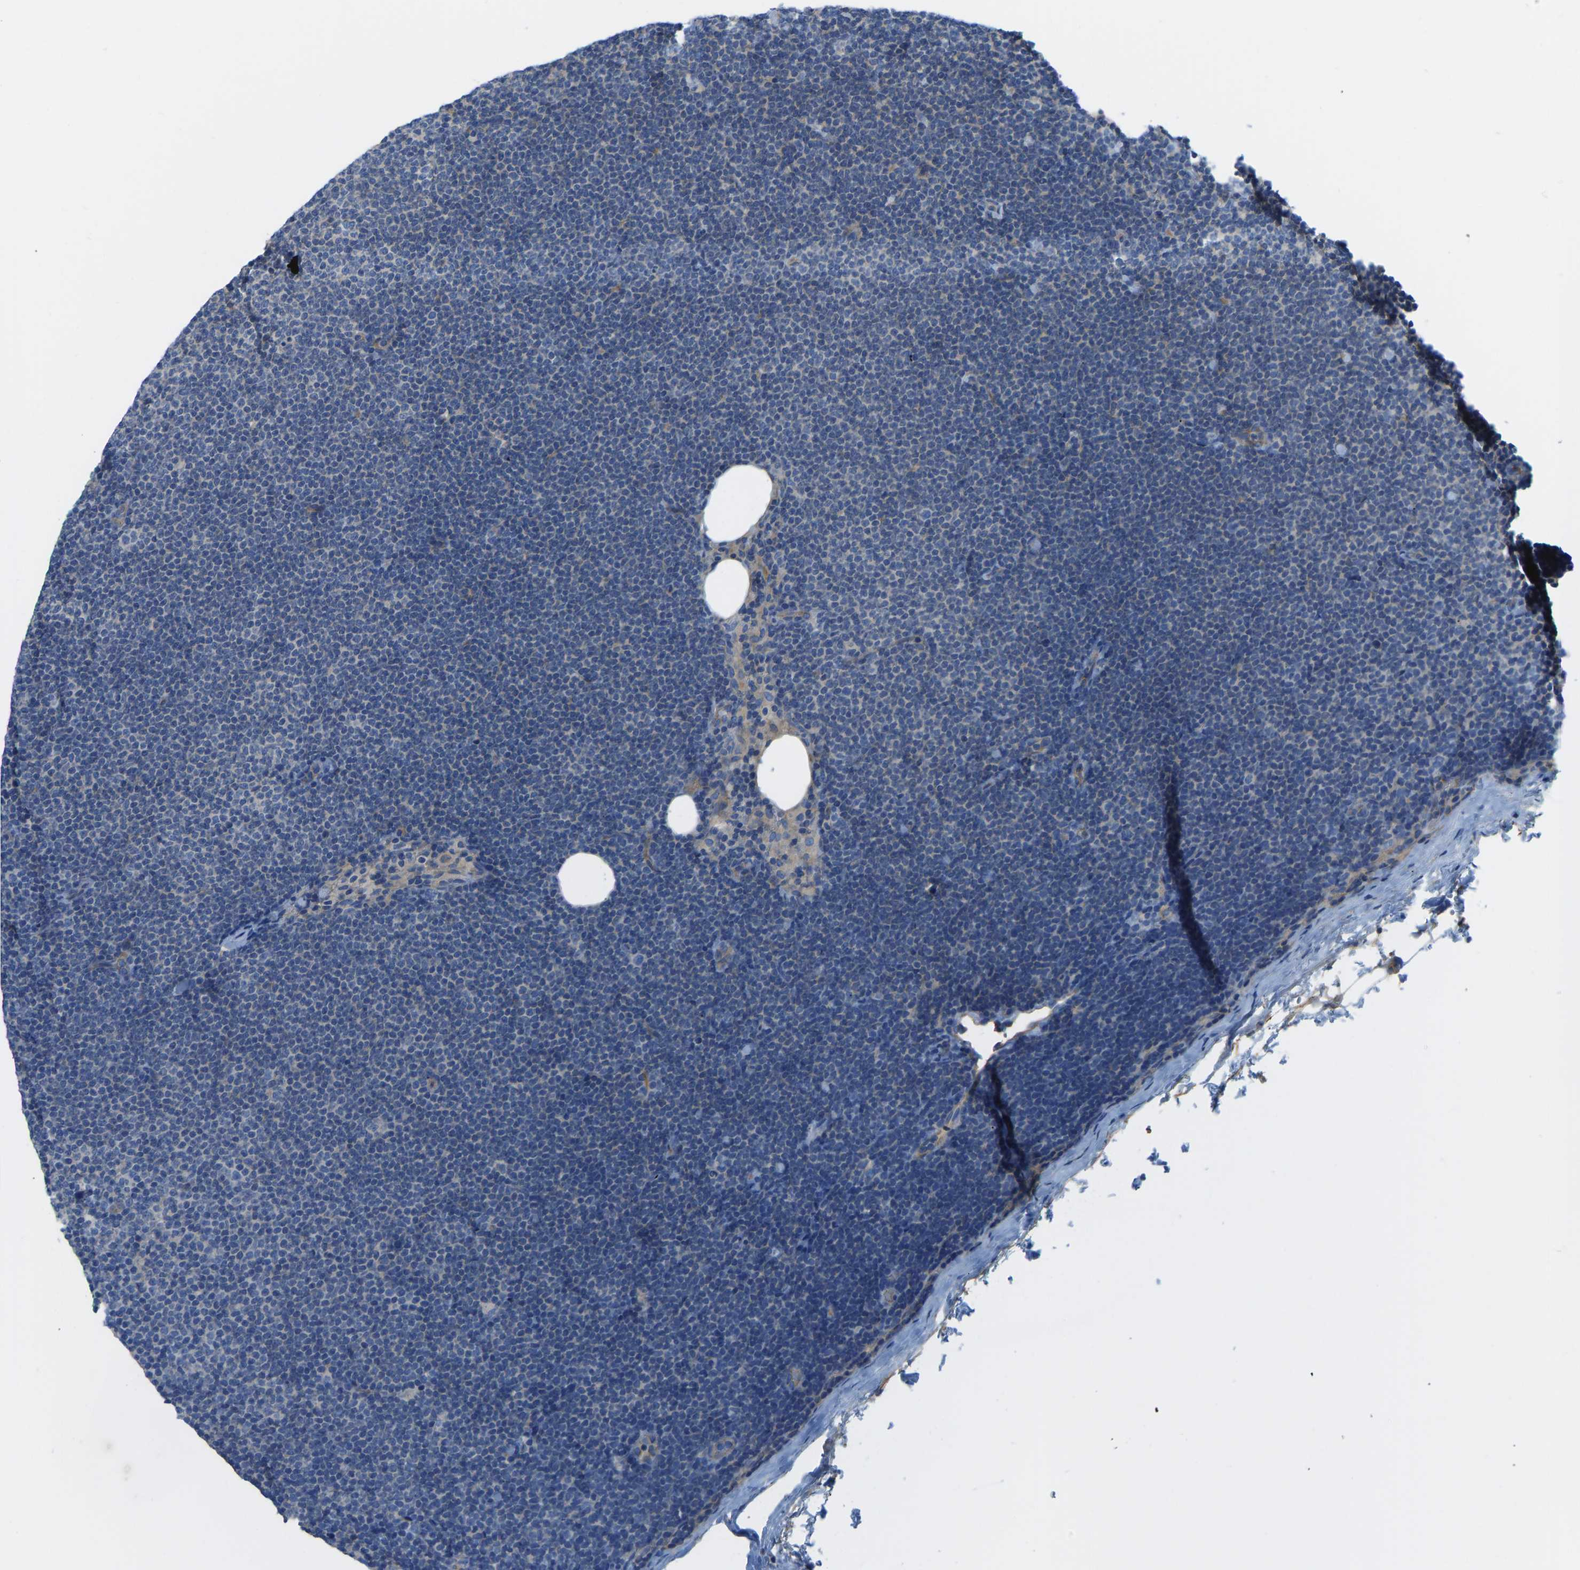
{"staining": {"intensity": "negative", "quantity": "none", "location": "none"}, "tissue": "lymphoma", "cell_type": "Tumor cells", "image_type": "cancer", "snomed": [{"axis": "morphology", "description": "Malignant lymphoma, non-Hodgkin's type, Low grade"}, {"axis": "topography", "description": "Lymph node"}], "caption": "Immunohistochemistry histopathology image of neoplastic tissue: human lymphoma stained with DAB displays no significant protein expression in tumor cells.", "gene": "CHAD", "patient": {"sex": "female", "age": 53}}